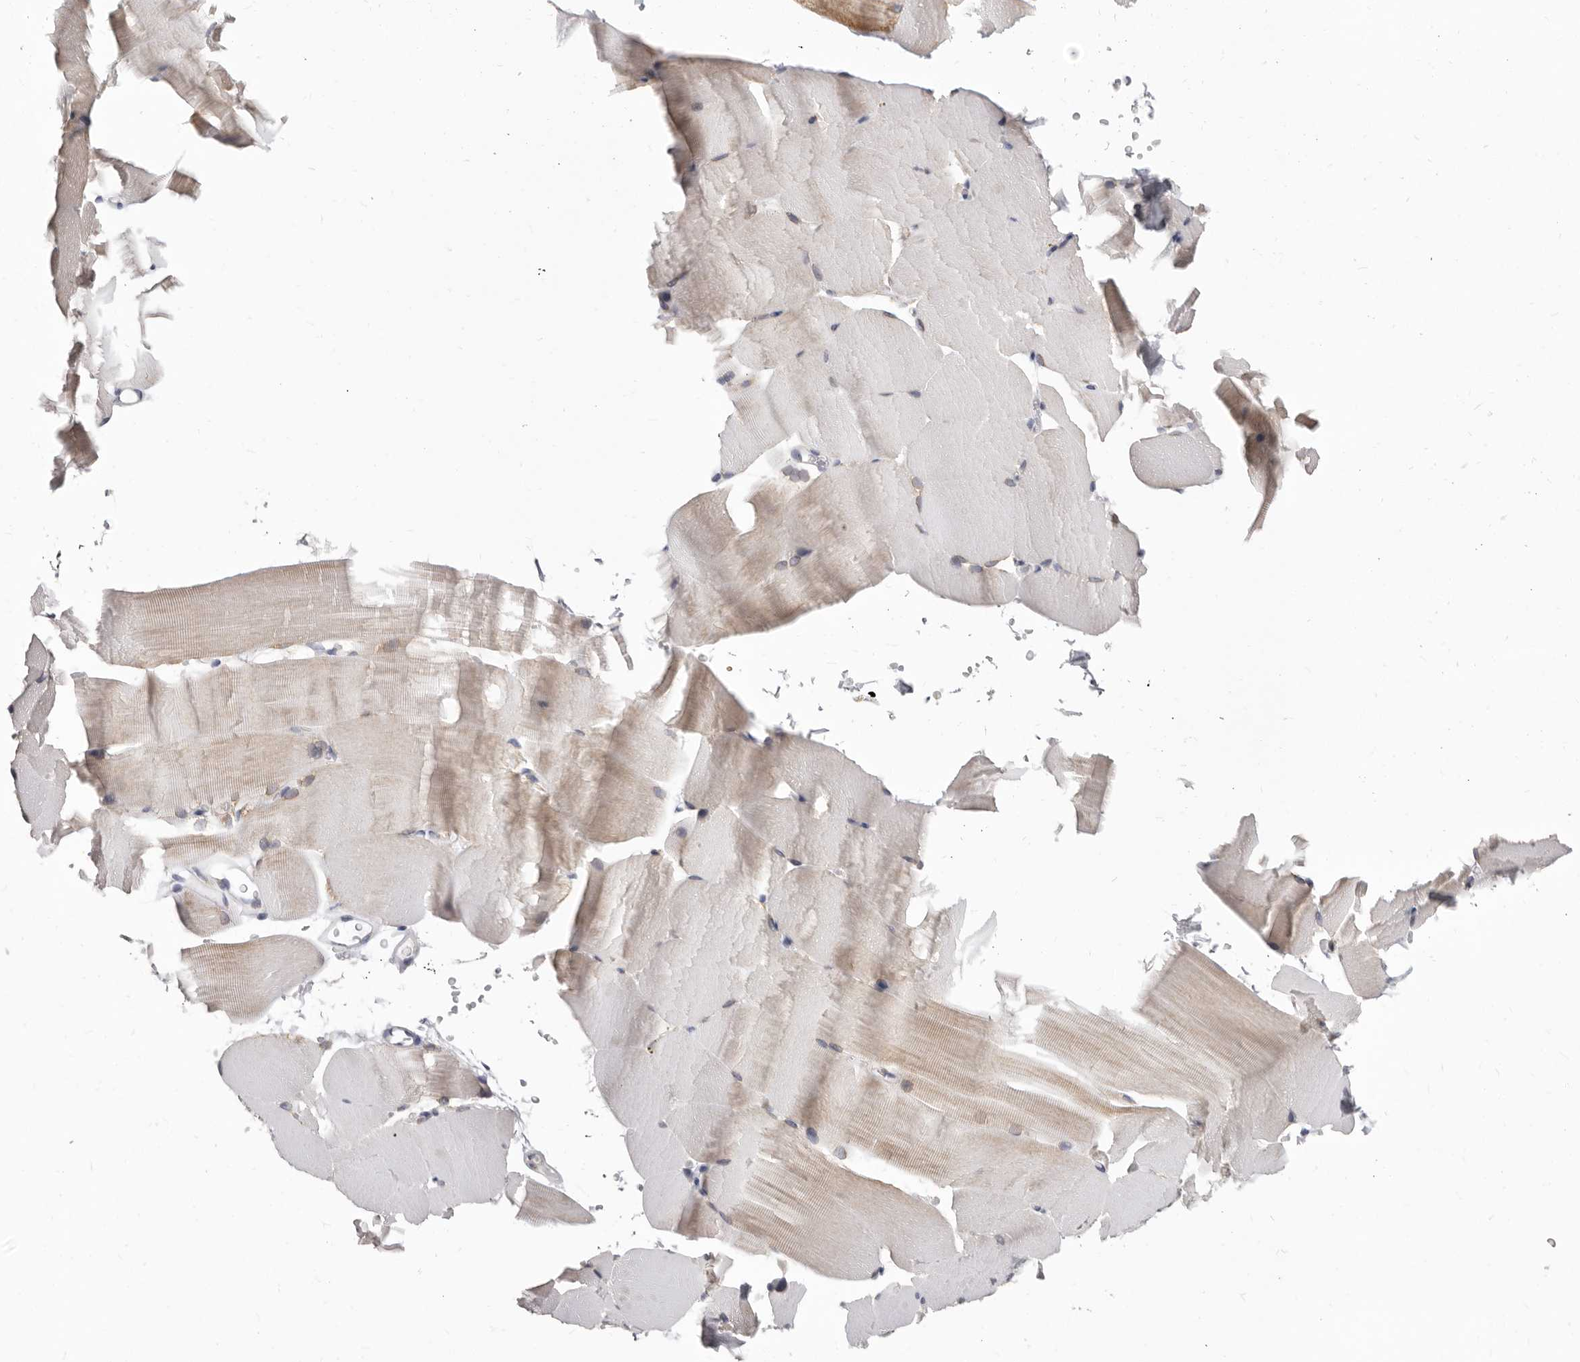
{"staining": {"intensity": "weak", "quantity": "<25%", "location": "cytoplasmic/membranous"}, "tissue": "skeletal muscle", "cell_type": "Myocytes", "image_type": "normal", "snomed": [{"axis": "morphology", "description": "Normal tissue, NOS"}, {"axis": "topography", "description": "Skeletal muscle"}, {"axis": "topography", "description": "Parathyroid gland"}], "caption": "Immunohistochemistry histopathology image of benign human skeletal muscle stained for a protein (brown), which exhibits no expression in myocytes. (Brightfield microscopy of DAB IHC at high magnification).", "gene": "RSPO2", "patient": {"sex": "female", "age": 37}}